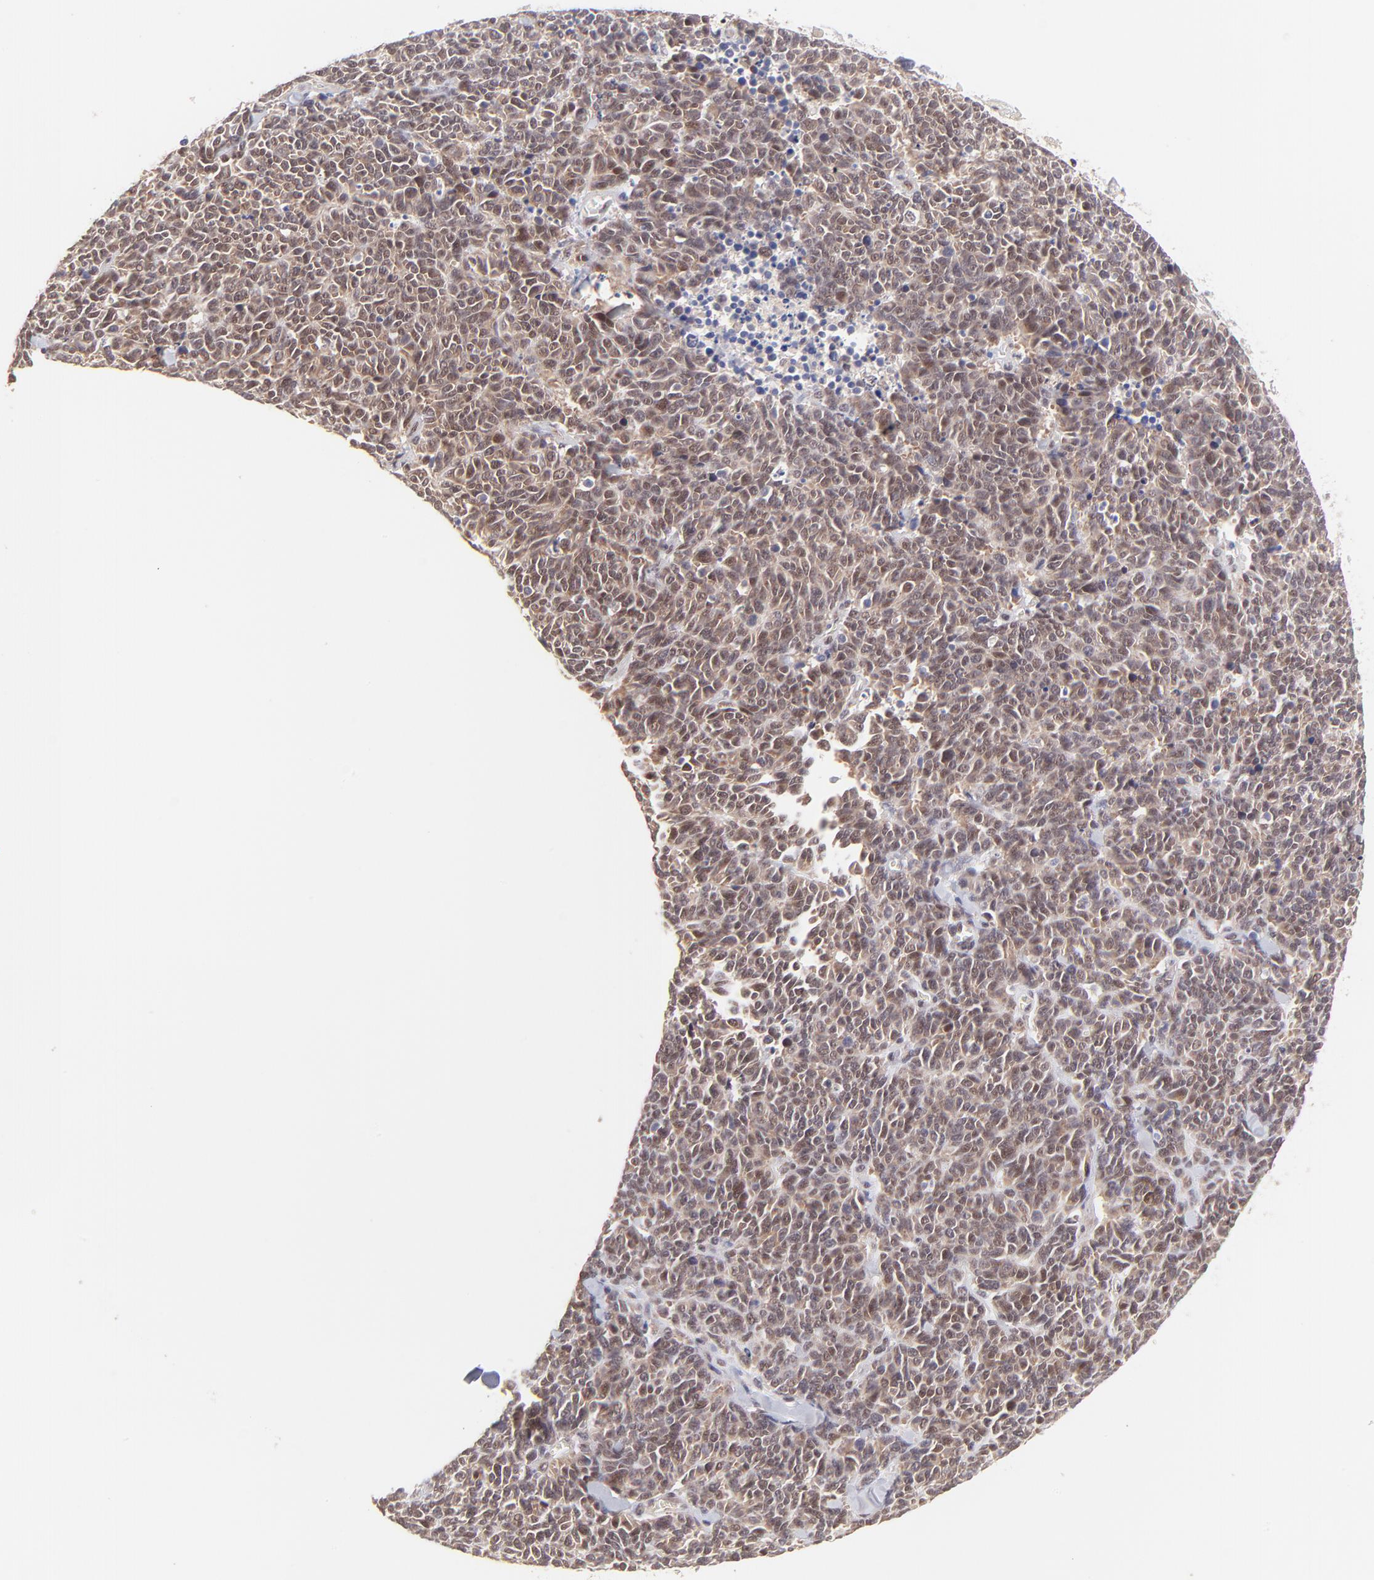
{"staining": {"intensity": "weak", "quantity": ">75%", "location": "nuclear"}, "tissue": "lung cancer", "cell_type": "Tumor cells", "image_type": "cancer", "snomed": [{"axis": "morphology", "description": "Neoplasm, malignant, NOS"}, {"axis": "topography", "description": "Lung"}], "caption": "Immunohistochemistry (IHC) (DAB (3,3'-diaminobenzidine)) staining of human neoplasm (malignant) (lung) exhibits weak nuclear protein positivity in approximately >75% of tumor cells. The staining is performed using DAB (3,3'-diaminobenzidine) brown chromogen to label protein expression. The nuclei are counter-stained blue using hematoxylin.", "gene": "MED12", "patient": {"sex": "female", "age": 58}}